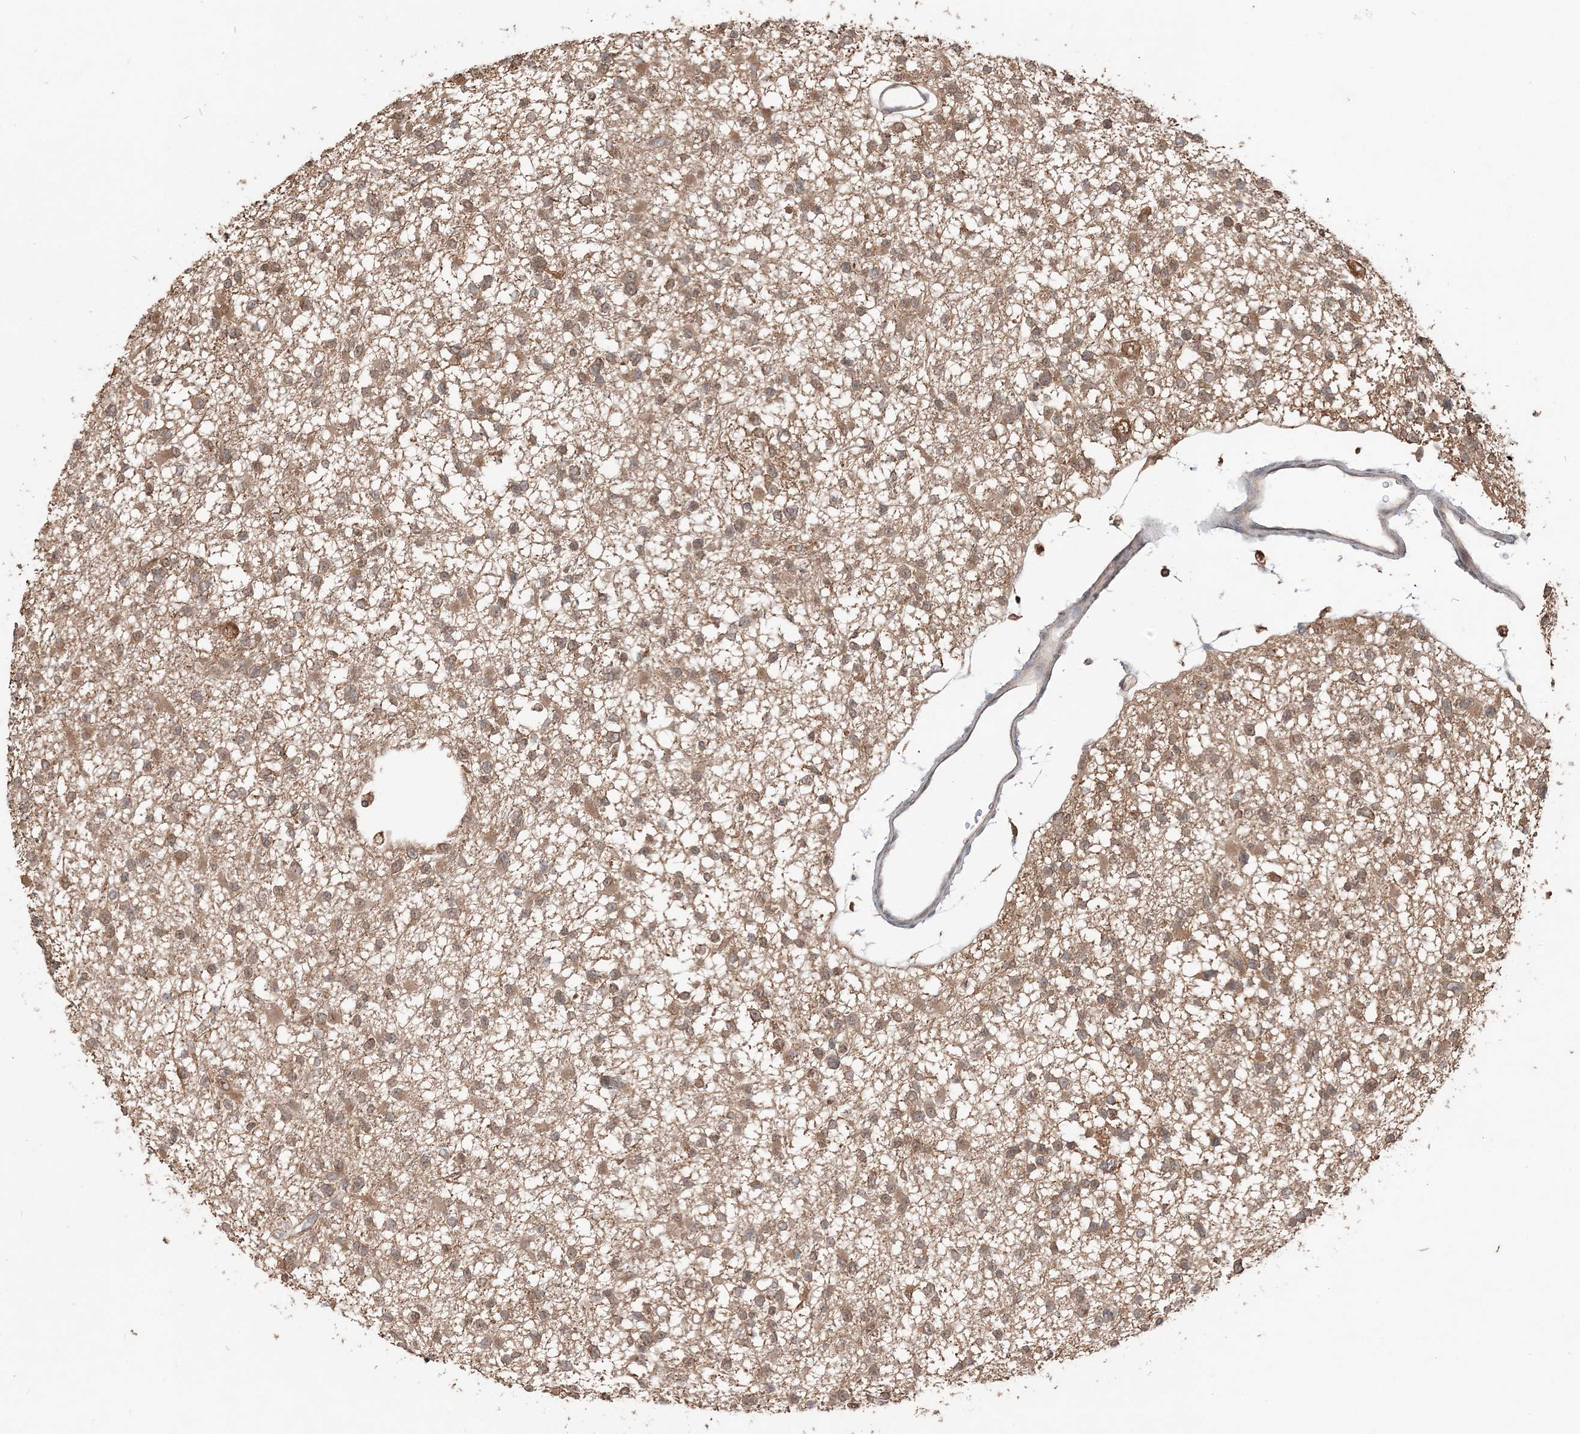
{"staining": {"intensity": "moderate", "quantity": ">75%", "location": "cytoplasmic/membranous"}, "tissue": "glioma", "cell_type": "Tumor cells", "image_type": "cancer", "snomed": [{"axis": "morphology", "description": "Glioma, malignant, Low grade"}, {"axis": "topography", "description": "Brain"}], "caption": "An image of glioma stained for a protein displays moderate cytoplasmic/membranous brown staining in tumor cells.", "gene": "CAB39", "patient": {"sex": "female", "age": 22}}